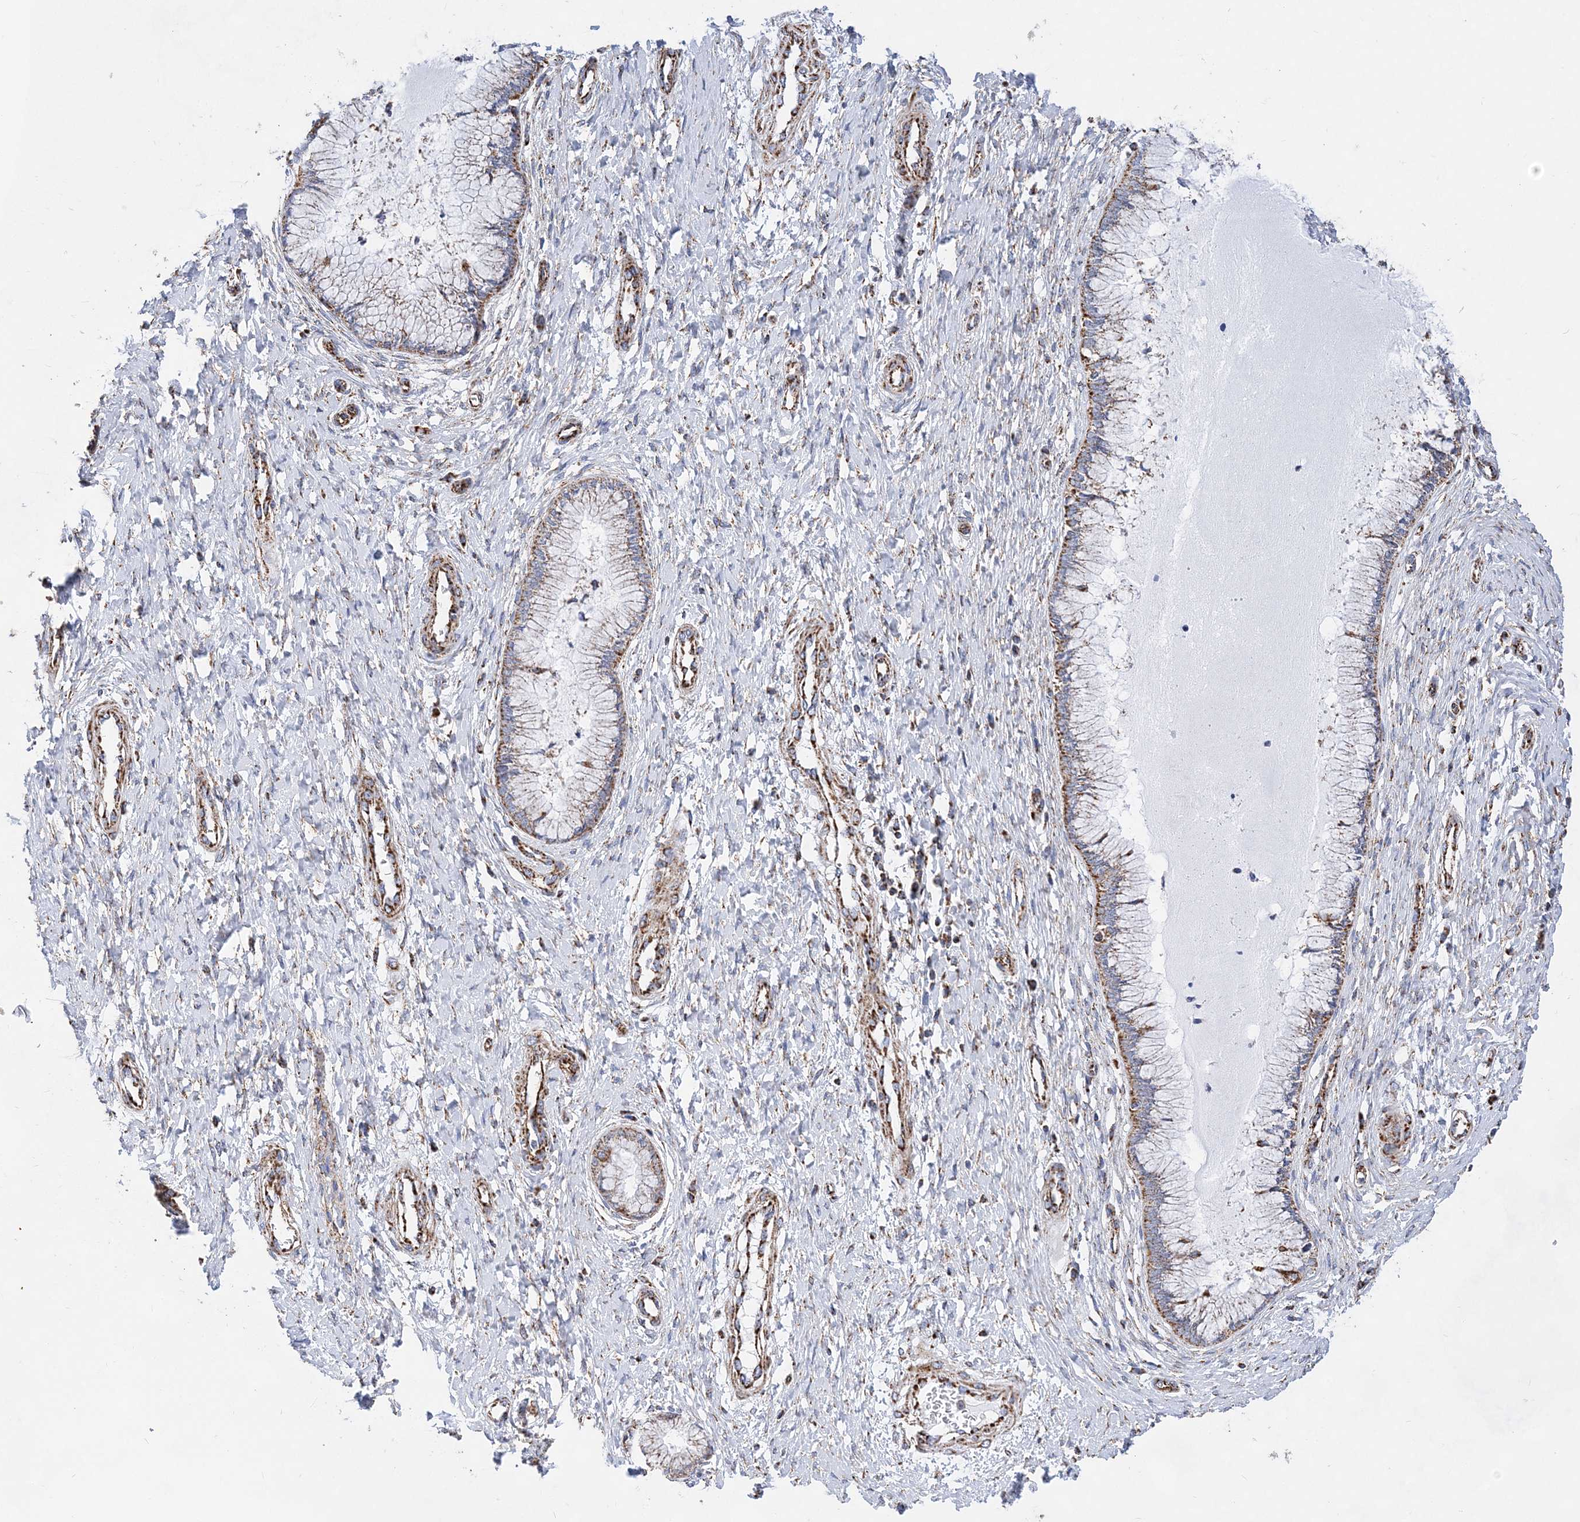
{"staining": {"intensity": "moderate", "quantity": ">75%", "location": "cytoplasmic/membranous"}, "tissue": "cervix", "cell_type": "Glandular cells", "image_type": "normal", "snomed": [{"axis": "morphology", "description": "Normal tissue, NOS"}, {"axis": "topography", "description": "Cervix"}], "caption": "The photomicrograph shows staining of normal cervix, revealing moderate cytoplasmic/membranous protein positivity (brown color) within glandular cells.", "gene": "ACOT9", "patient": {"sex": "female", "age": 55}}